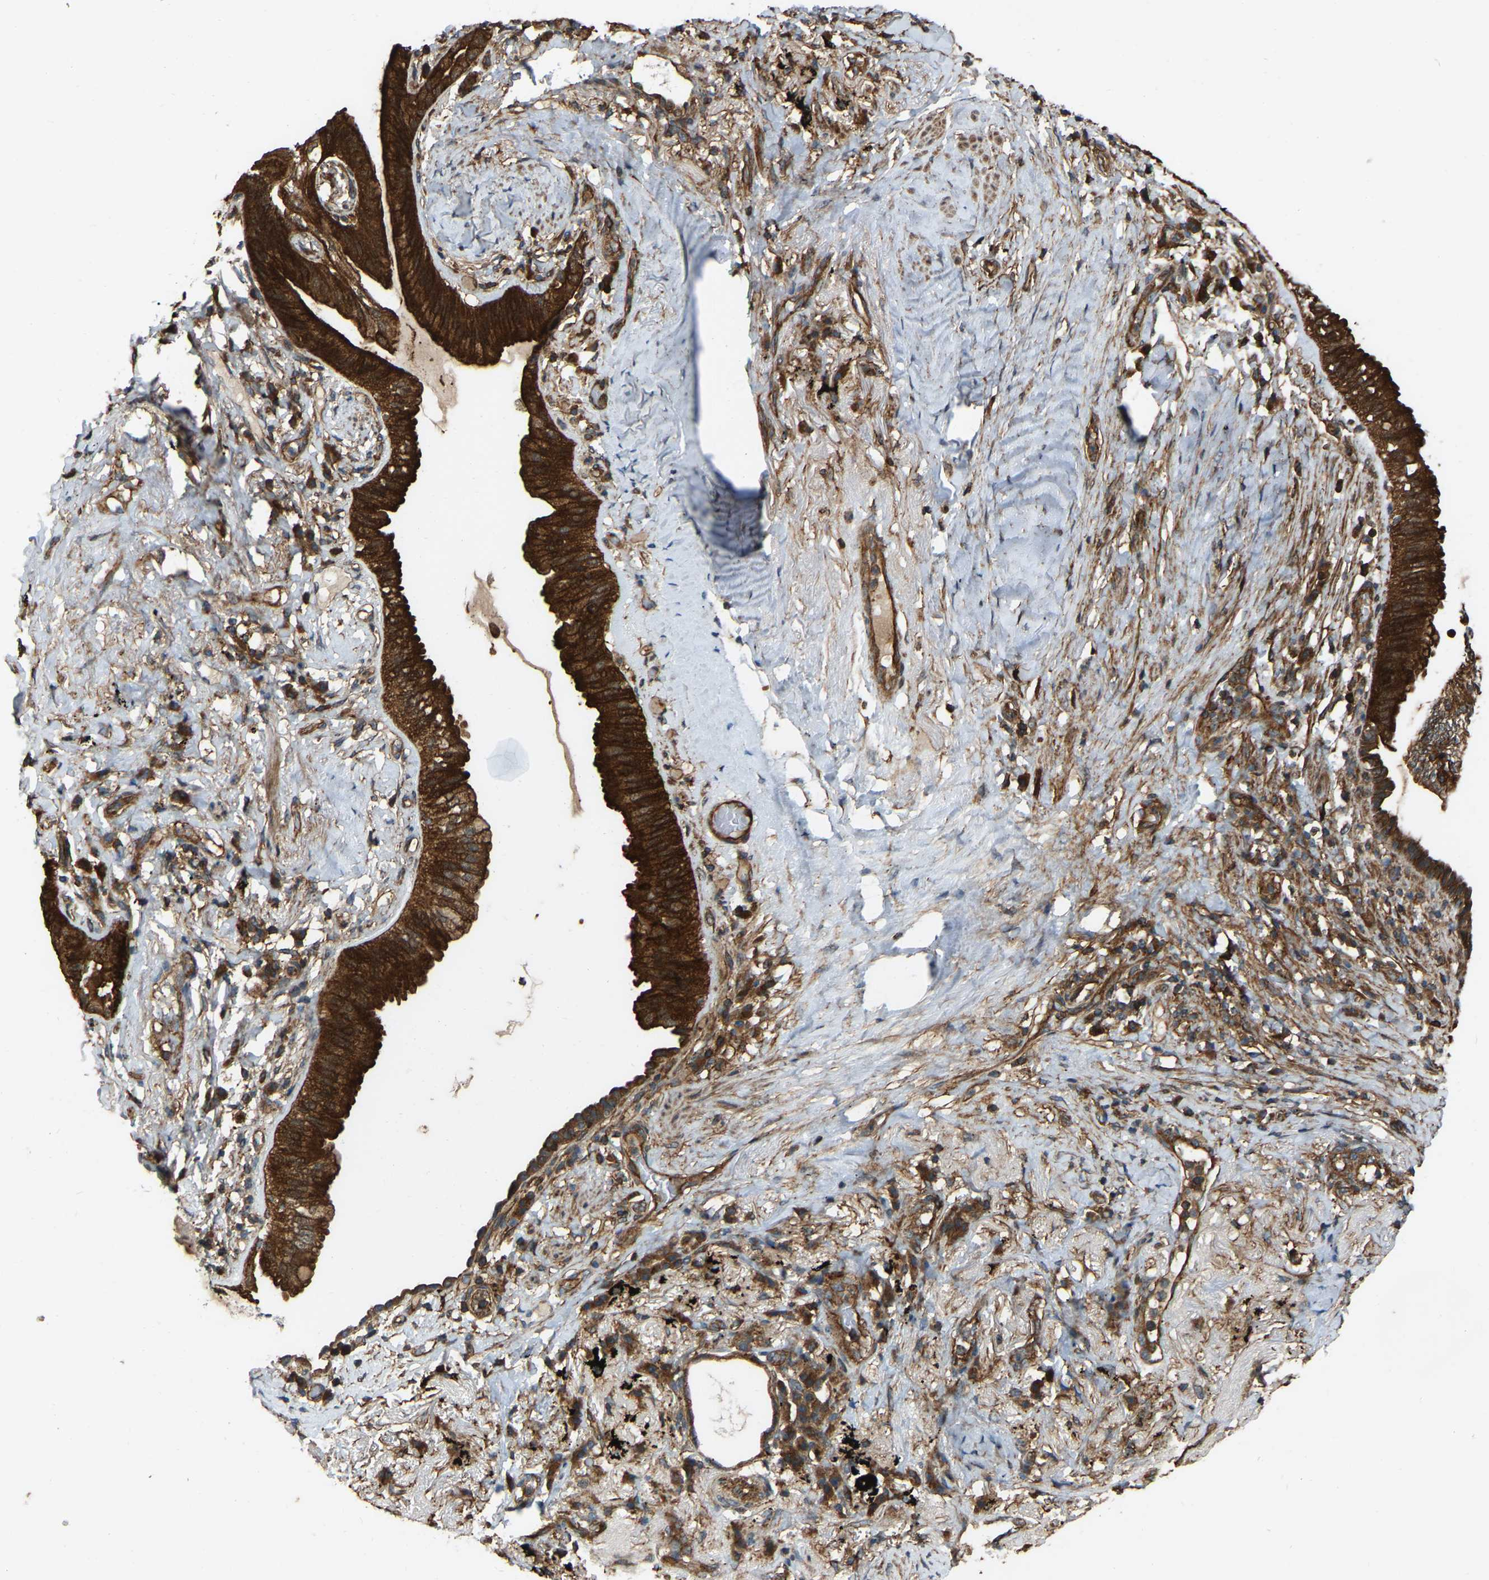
{"staining": {"intensity": "strong", "quantity": ">75%", "location": "cytoplasmic/membranous"}, "tissue": "lung cancer", "cell_type": "Tumor cells", "image_type": "cancer", "snomed": [{"axis": "morphology", "description": "Normal tissue, NOS"}, {"axis": "morphology", "description": "Adenocarcinoma, NOS"}, {"axis": "topography", "description": "Bronchus"}, {"axis": "topography", "description": "Lung"}], "caption": "A brown stain shows strong cytoplasmic/membranous expression of a protein in human lung cancer (adenocarcinoma) tumor cells. (DAB (3,3'-diaminobenzidine) = brown stain, brightfield microscopy at high magnification).", "gene": "SAMD9L", "patient": {"sex": "female", "age": 70}}